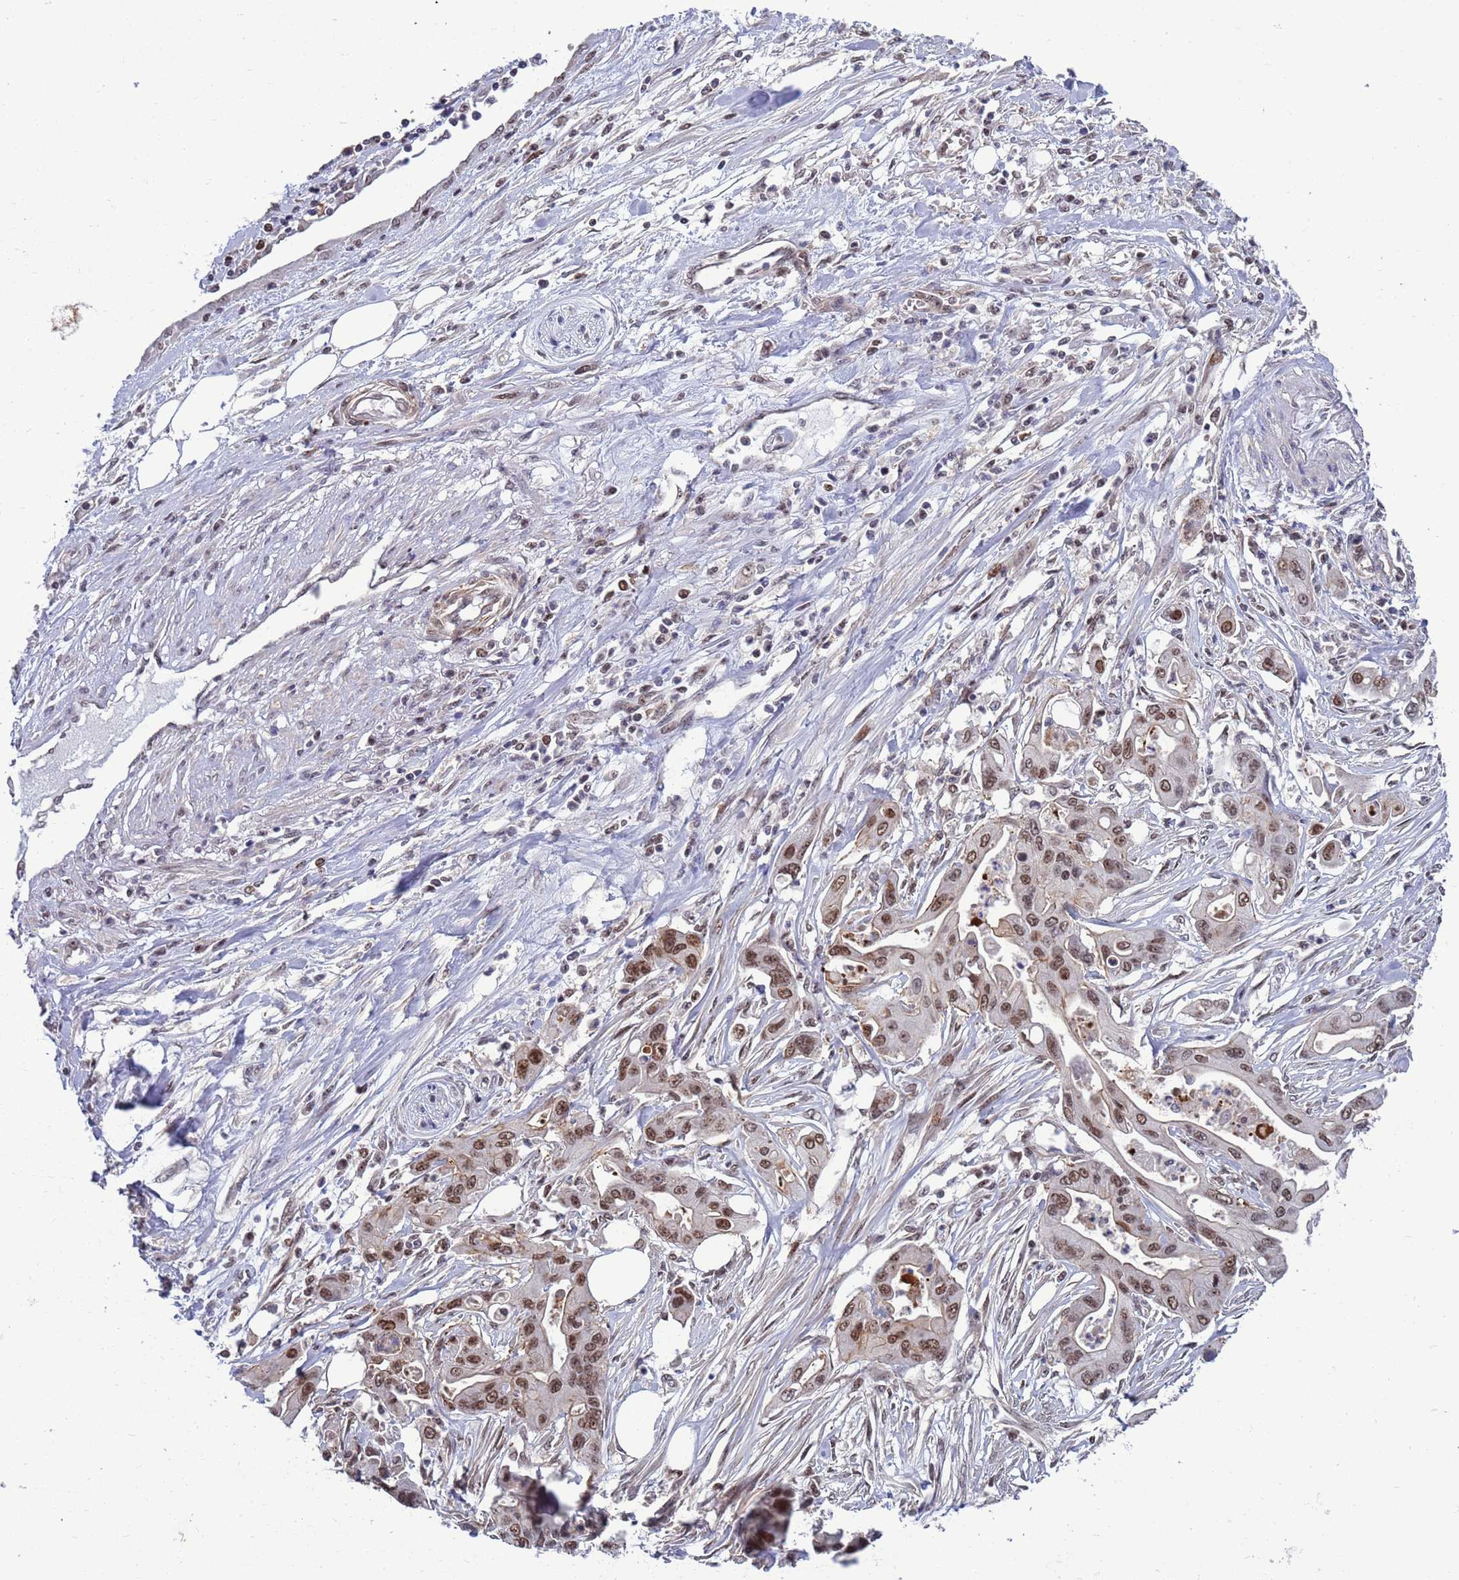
{"staining": {"intensity": "moderate", "quantity": ">75%", "location": "nuclear"}, "tissue": "ovarian cancer", "cell_type": "Tumor cells", "image_type": "cancer", "snomed": [{"axis": "morphology", "description": "Cystadenocarcinoma, mucinous, NOS"}, {"axis": "topography", "description": "Ovary"}], "caption": "This micrograph reveals IHC staining of human mucinous cystadenocarcinoma (ovarian), with medium moderate nuclear positivity in approximately >75% of tumor cells.", "gene": "NSL1", "patient": {"sex": "female", "age": 70}}